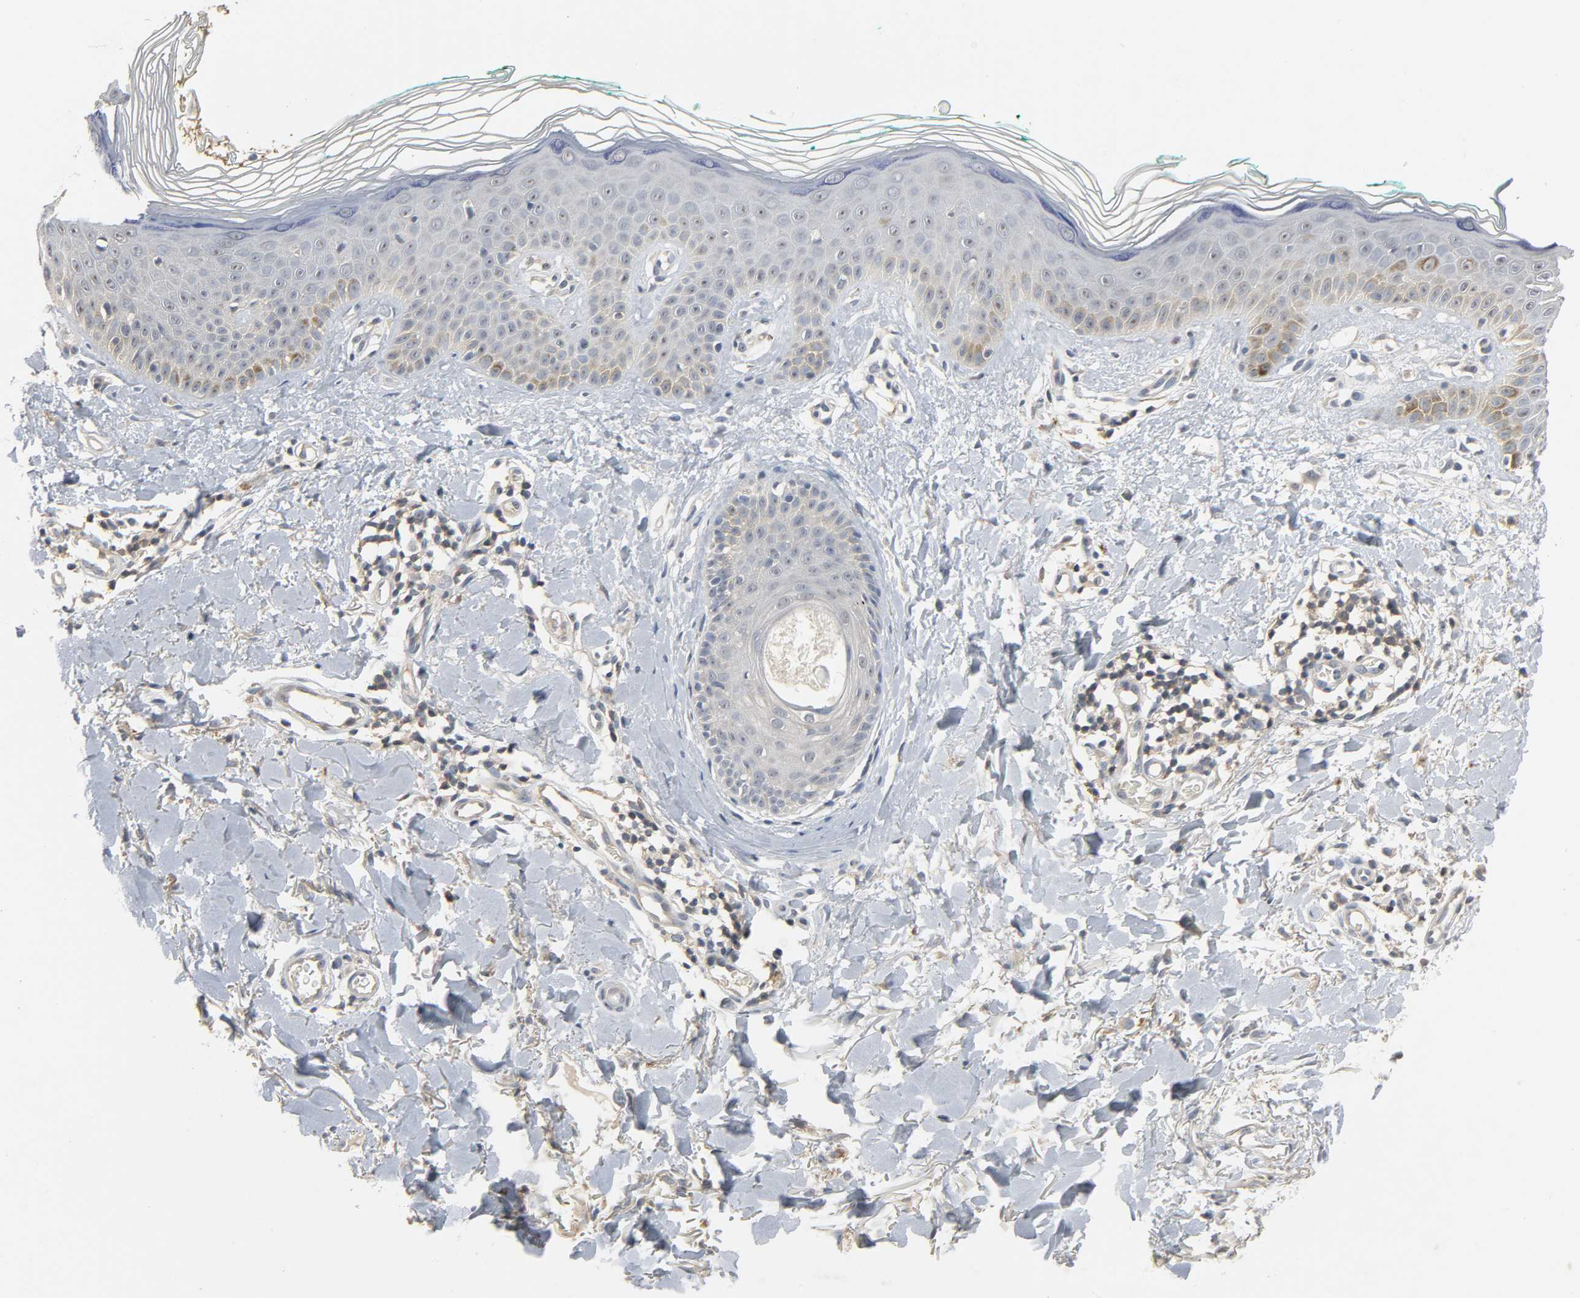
{"staining": {"intensity": "negative", "quantity": "none", "location": "none"}, "tissue": "skin cancer", "cell_type": "Tumor cells", "image_type": "cancer", "snomed": [{"axis": "morphology", "description": "Basal cell carcinoma"}, {"axis": "topography", "description": "Skin"}], "caption": "The photomicrograph reveals no significant expression in tumor cells of skin basal cell carcinoma.", "gene": "CD4", "patient": {"sex": "female", "age": 58}}